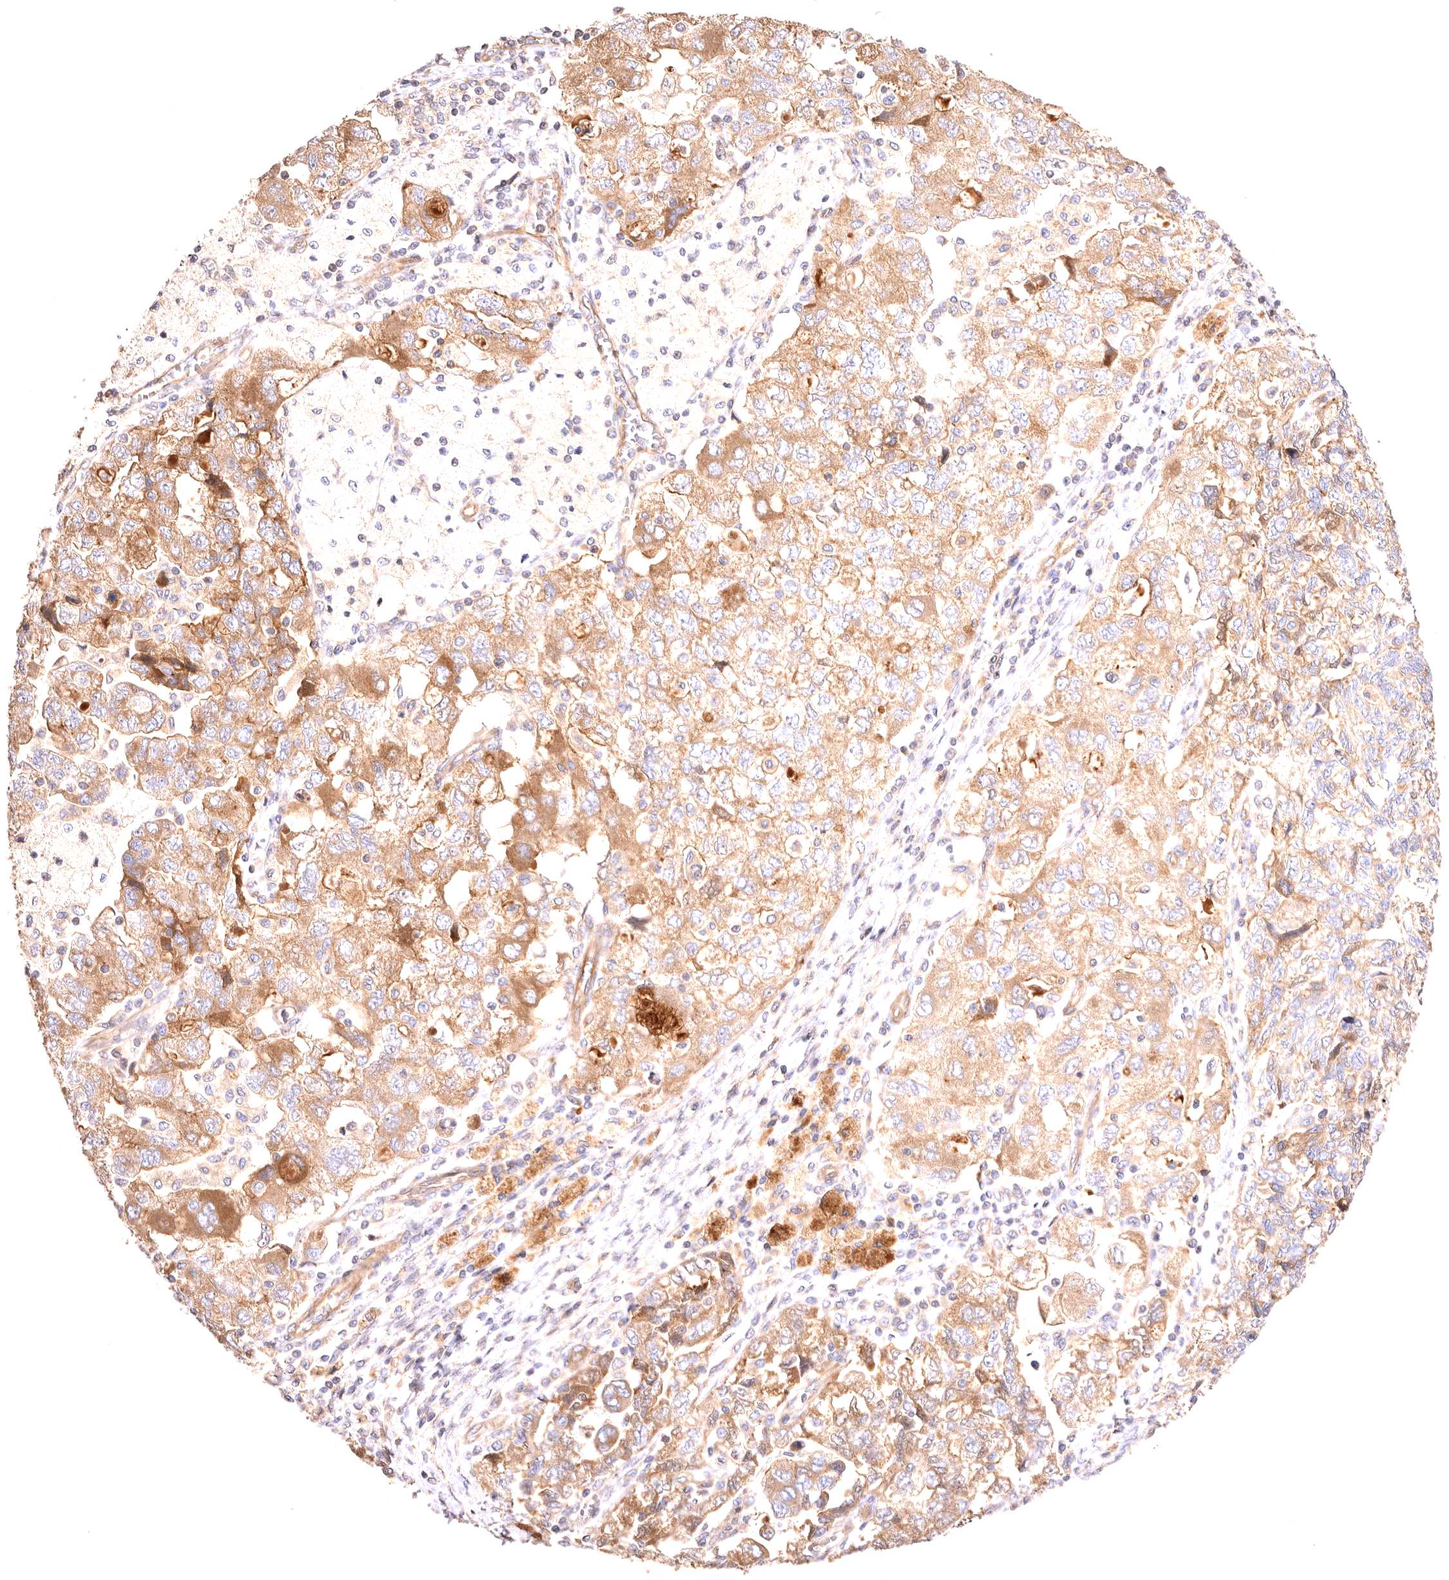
{"staining": {"intensity": "moderate", "quantity": ">75%", "location": "cytoplasmic/membranous"}, "tissue": "ovarian cancer", "cell_type": "Tumor cells", "image_type": "cancer", "snomed": [{"axis": "morphology", "description": "Carcinoma, NOS"}, {"axis": "morphology", "description": "Cystadenocarcinoma, serous, NOS"}, {"axis": "topography", "description": "Ovary"}], "caption": "A brown stain highlights moderate cytoplasmic/membranous staining of a protein in ovarian carcinoma tumor cells.", "gene": "VPS45", "patient": {"sex": "female", "age": 69}}